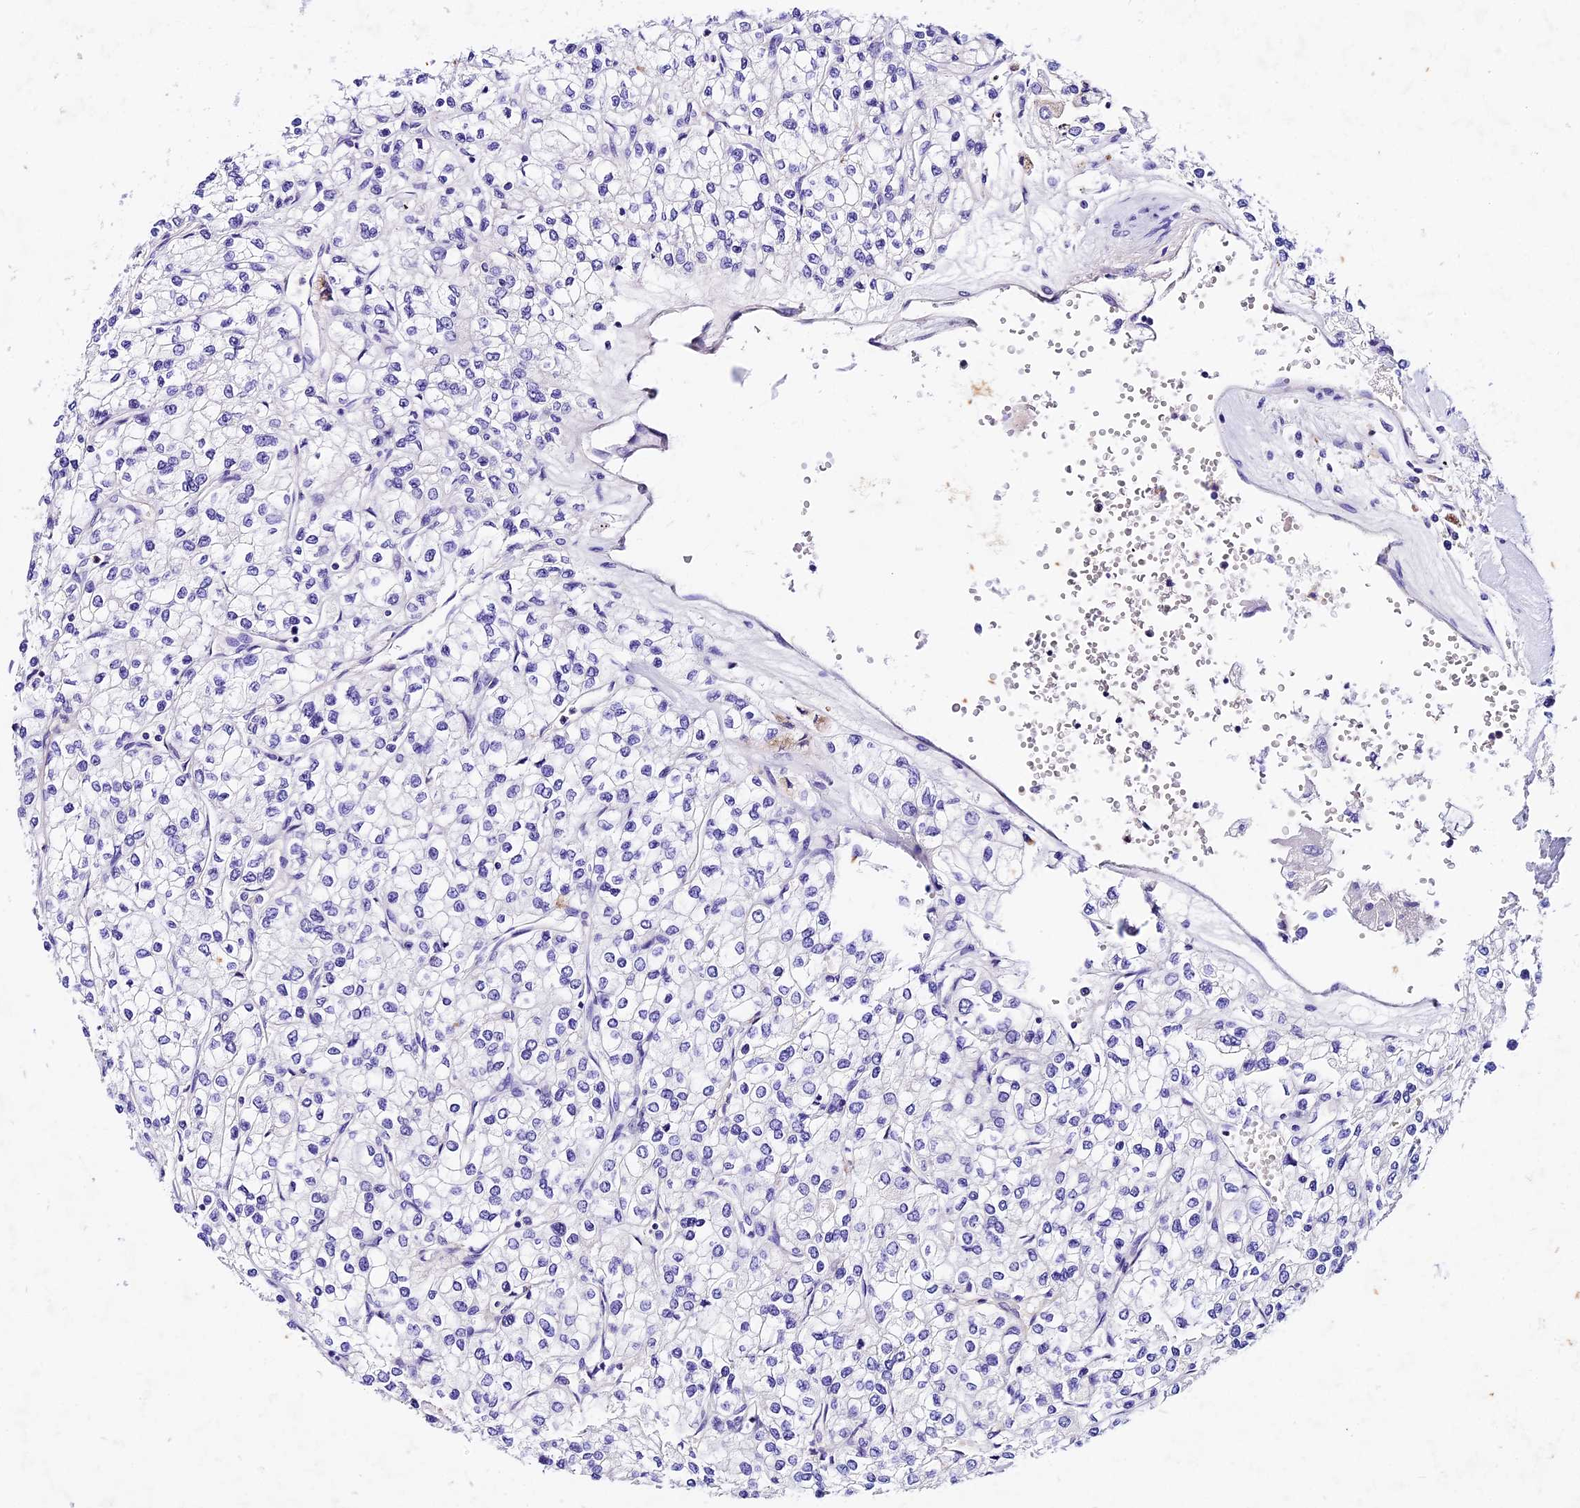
{"staining": {"intensity": "negative", "quantity": "none", "location": "none"}, "tissue": "renal cancer", "cell_type": "Tumor cells", "image_type": "cancer", "snomed": [{"axis": "morphology", "description": "Adenocarcinoma, NOS"}, {"axis": "topography", "description": "Kidney"}], "caption": "Tumor cells show no significant positivity in renal adenocarcinoma.", "gene": "PSG11", "patient": {"sex": "male", "age": 80}}